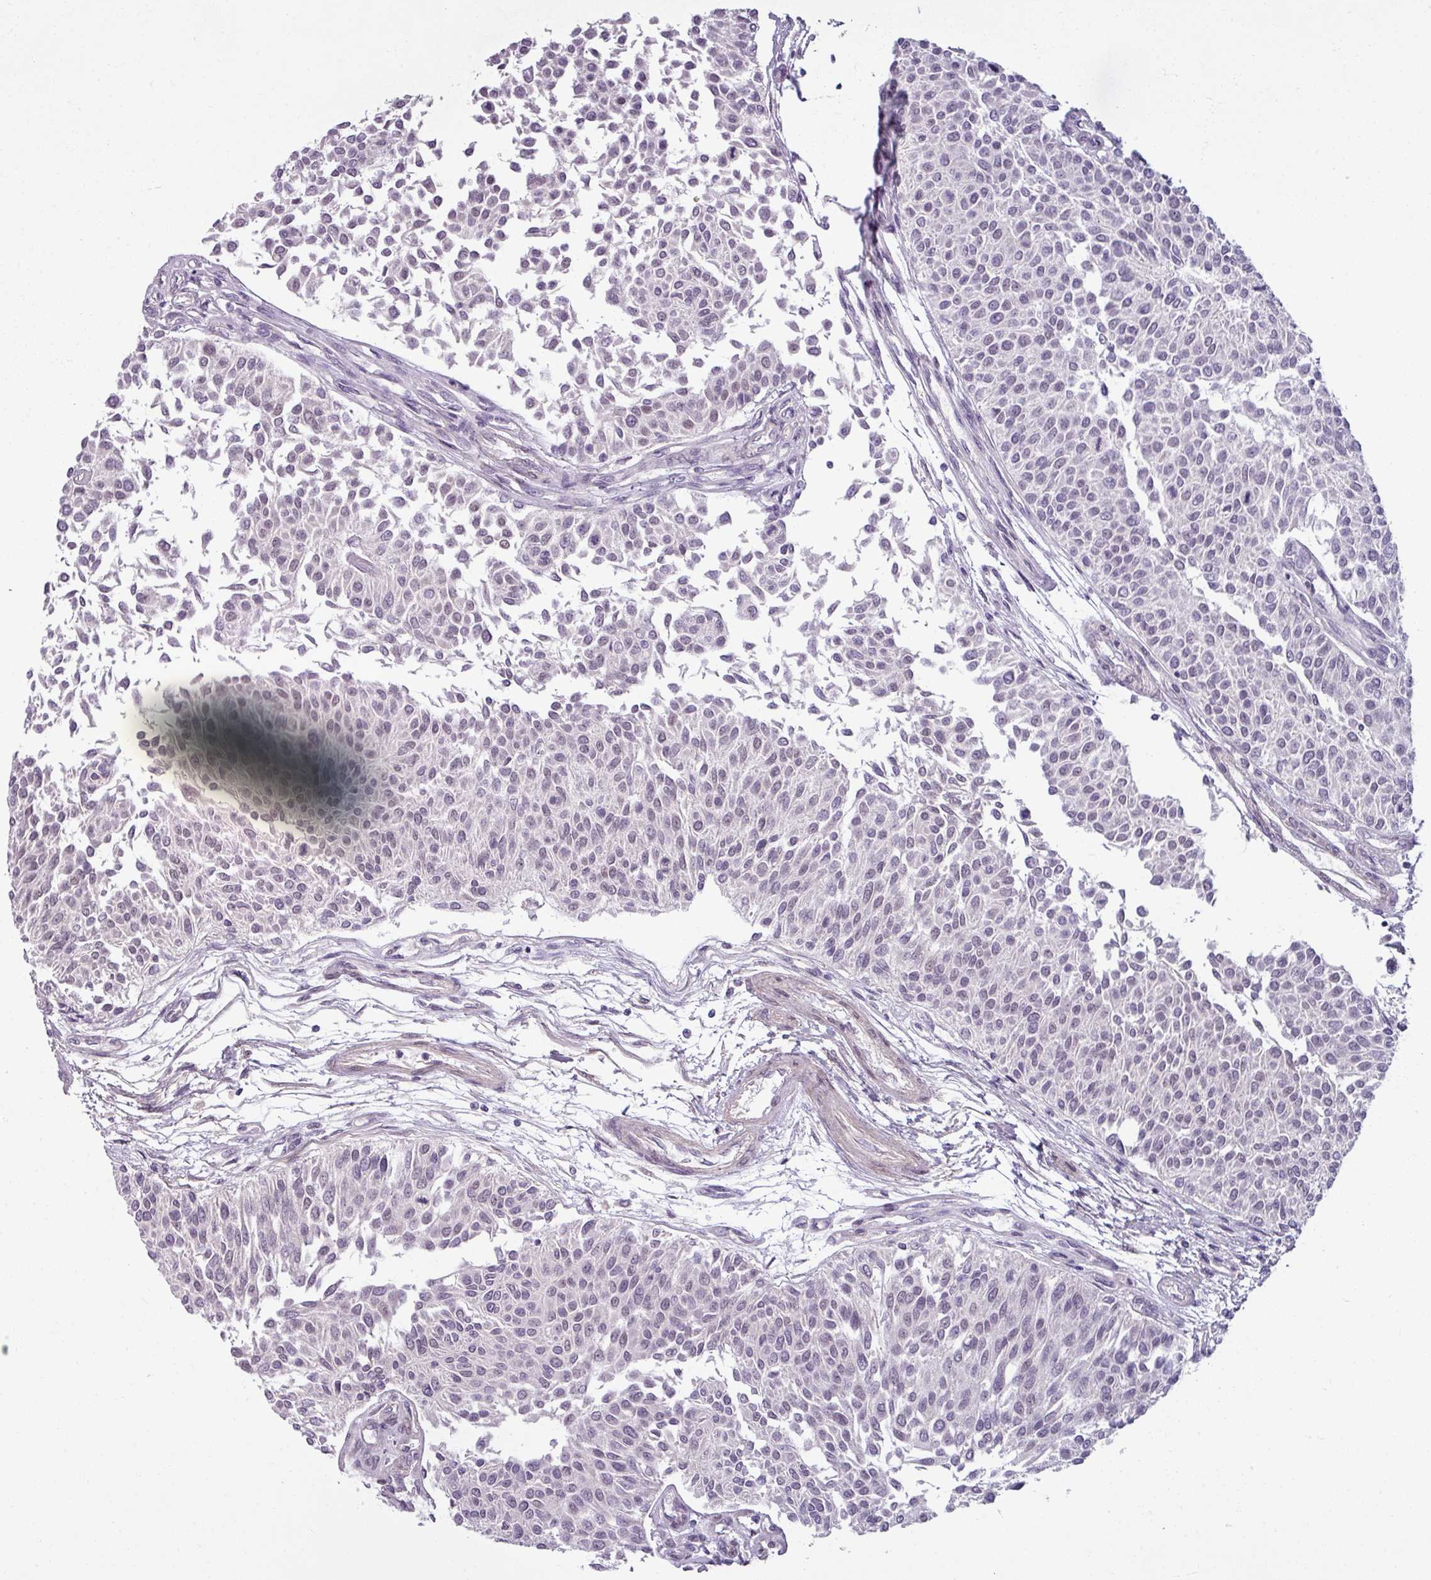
{"staining": {"intensity": "weak", "quantity": "<25%", "location": "nuclear"}, "tissue": "urothelial cancer", "cell_type": "Tumor cells", "image_type": "cancer", "snomed": [{"axis": "morphology", "description": "Urothelial carcinoma, NOS"}, {"axis": "topography", "description": "Urinary bladder"}], "caption": "This is a image of immunohistochemistry staining of urothelial cancer, which shows no positivity in tumor cells.", "gene": "UVSSA", "patient": {"sex": "male", "age": 55}}